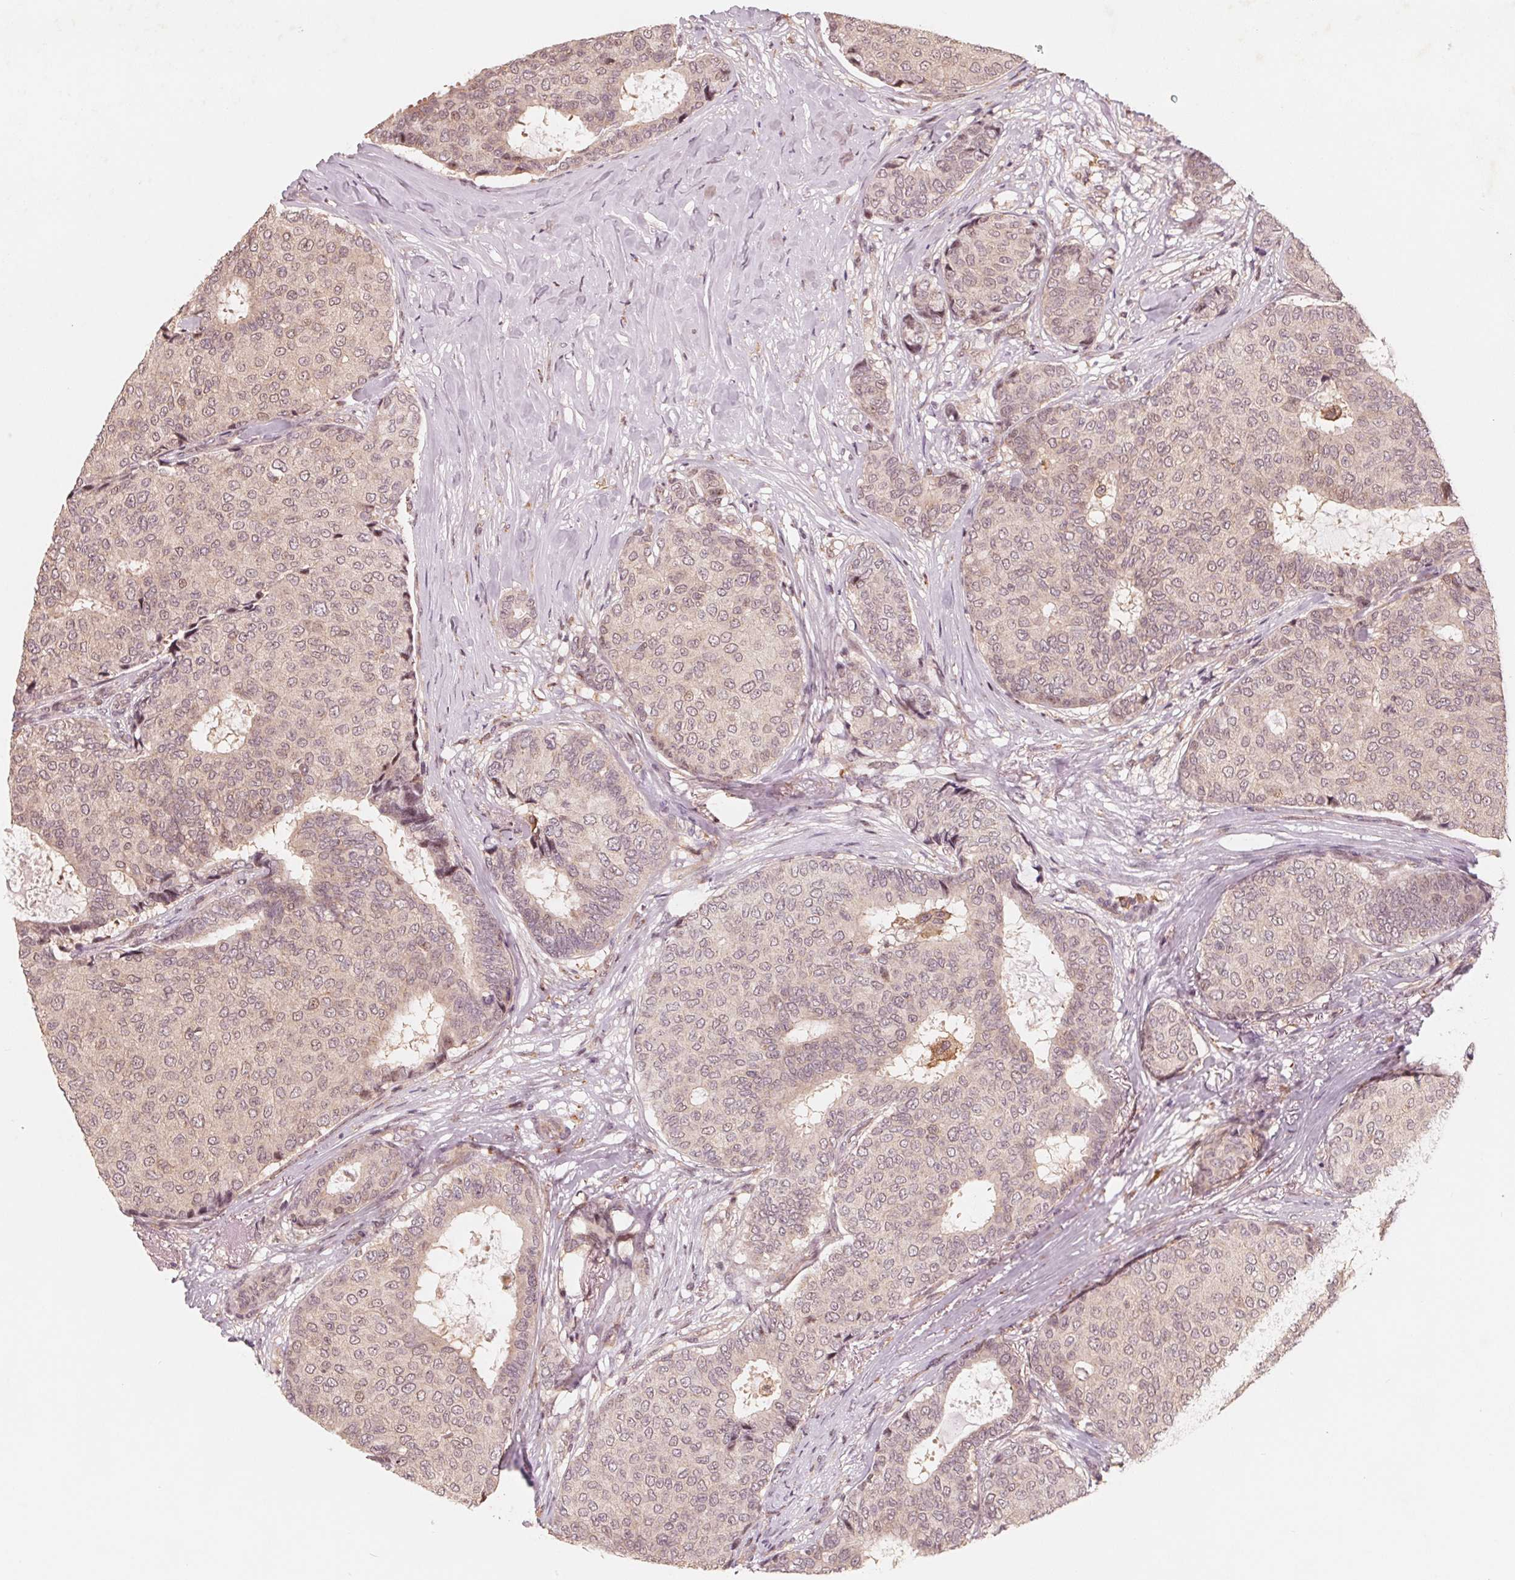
{"staining": {"intensity": "weak", "quantity": "<25%", "location": "cytoplasmic/membranous"}, "tissue": "breast cancer", "cell_type": "Tumor cells", "image_type": "cancer", "snomed": [{"axis": "morphology", "description": "Duct carcinoma"}, {"axis": "topography", "description": "Breast"}], "caption": "Immunohistochemistry image of breast invasive ductal carcinoma stained for a protein (brown), which reveals no positivity in tumor cells.", "gene": "IL9R", "patient": {"sex": "female", "age": 75}}